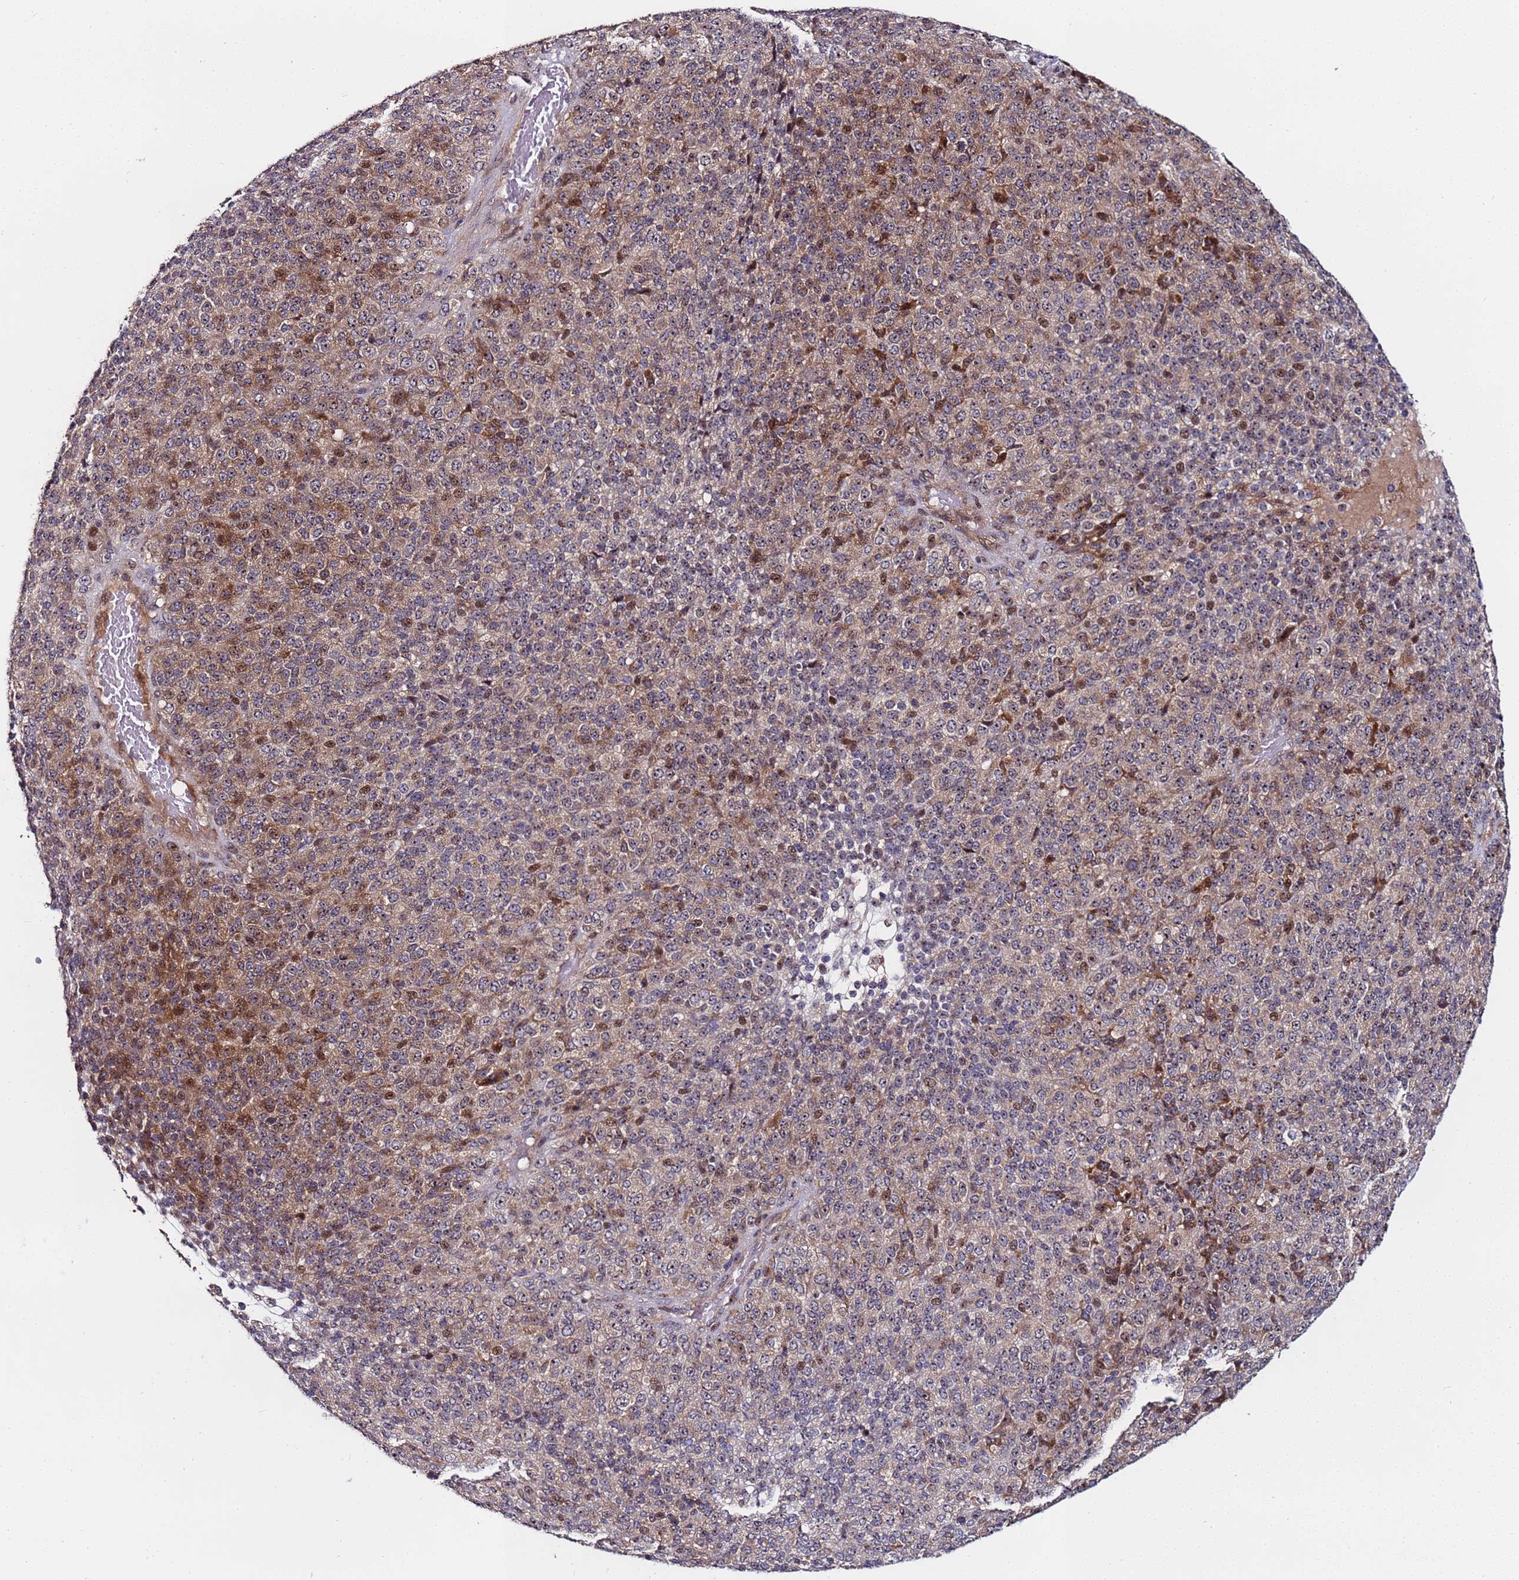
{"staining": {"intensity": "strong", "quantity": "25%-75%", "location": "cytoplasmic/membranous,nuclear"}, "tissue": "melanoma", "cell_type": "Tumor cells", "image_type": "cancer", "snomed": [{"axis": "morphology", "description": "Malignant melanoma, Metastatic site"}, {"axis": "topography", "description": "Brain"}], "caption": "The photomicrograph exhibits immunohistochemical staining of melanoma. There is strong cytoplasmic/membranous and nuclear positivity is appreciated in approximately 25%-75% of tumor cells. Immunohistochemistry (ihc) stains the protein in brown and the nuclei are stained blue.", "gene": "KRI1", "patient": {"sex": "female", "age": 56}}